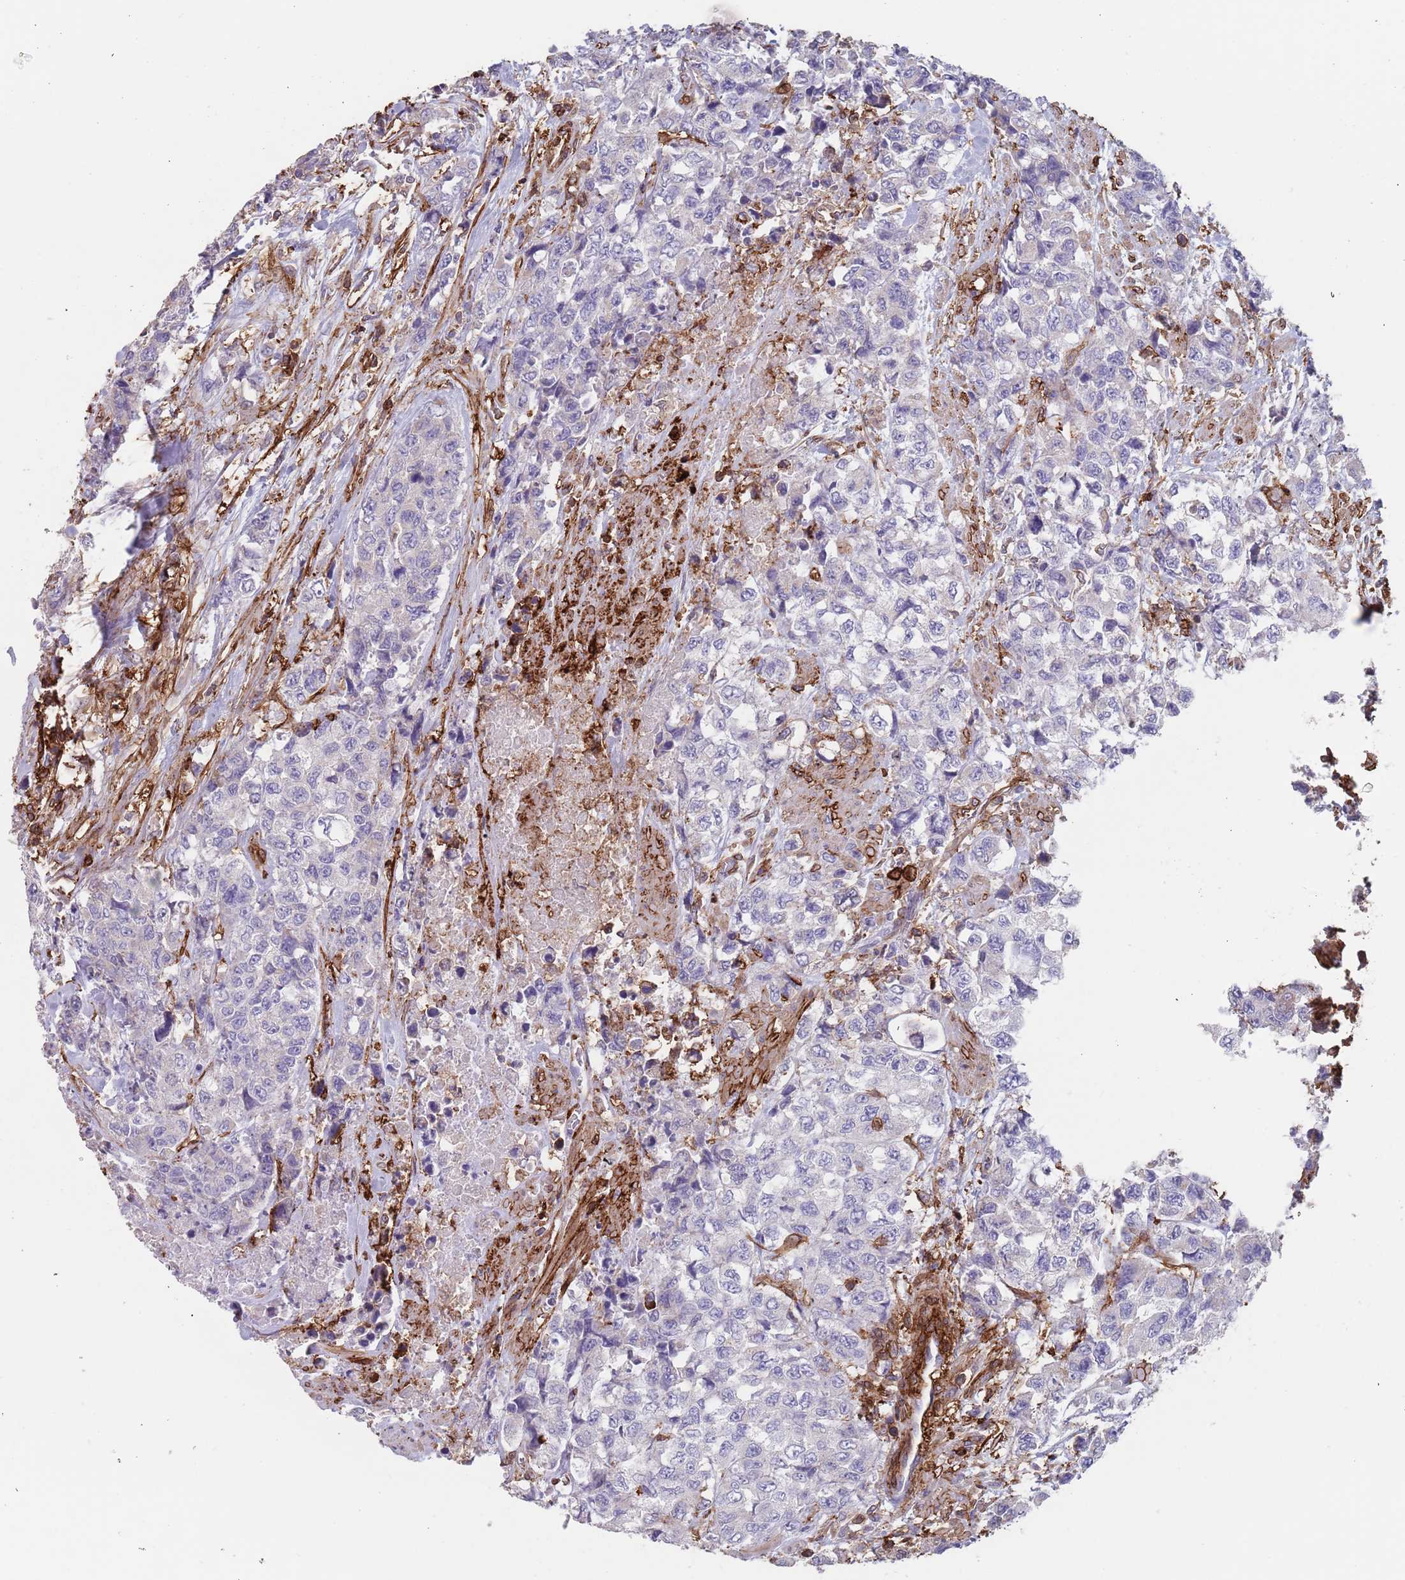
{"staining": {"intensity": "negative", "quantity": "none", "location": "none"}, "tissue": "urothelial cancer", "cell_type": "Tumor cells", "image_type": "cancer", "snomed": [{"axis": "morphology", "description": "Urothelial carcinoma, High grade"}, {"axis": "topography", "description": "Urinary bladder"}], "caption": "The image exhibits no staining of tumor cells in urothelial cancer.", "gene": "RNF144A", "patient": {"sex": "female", "age": 78}}